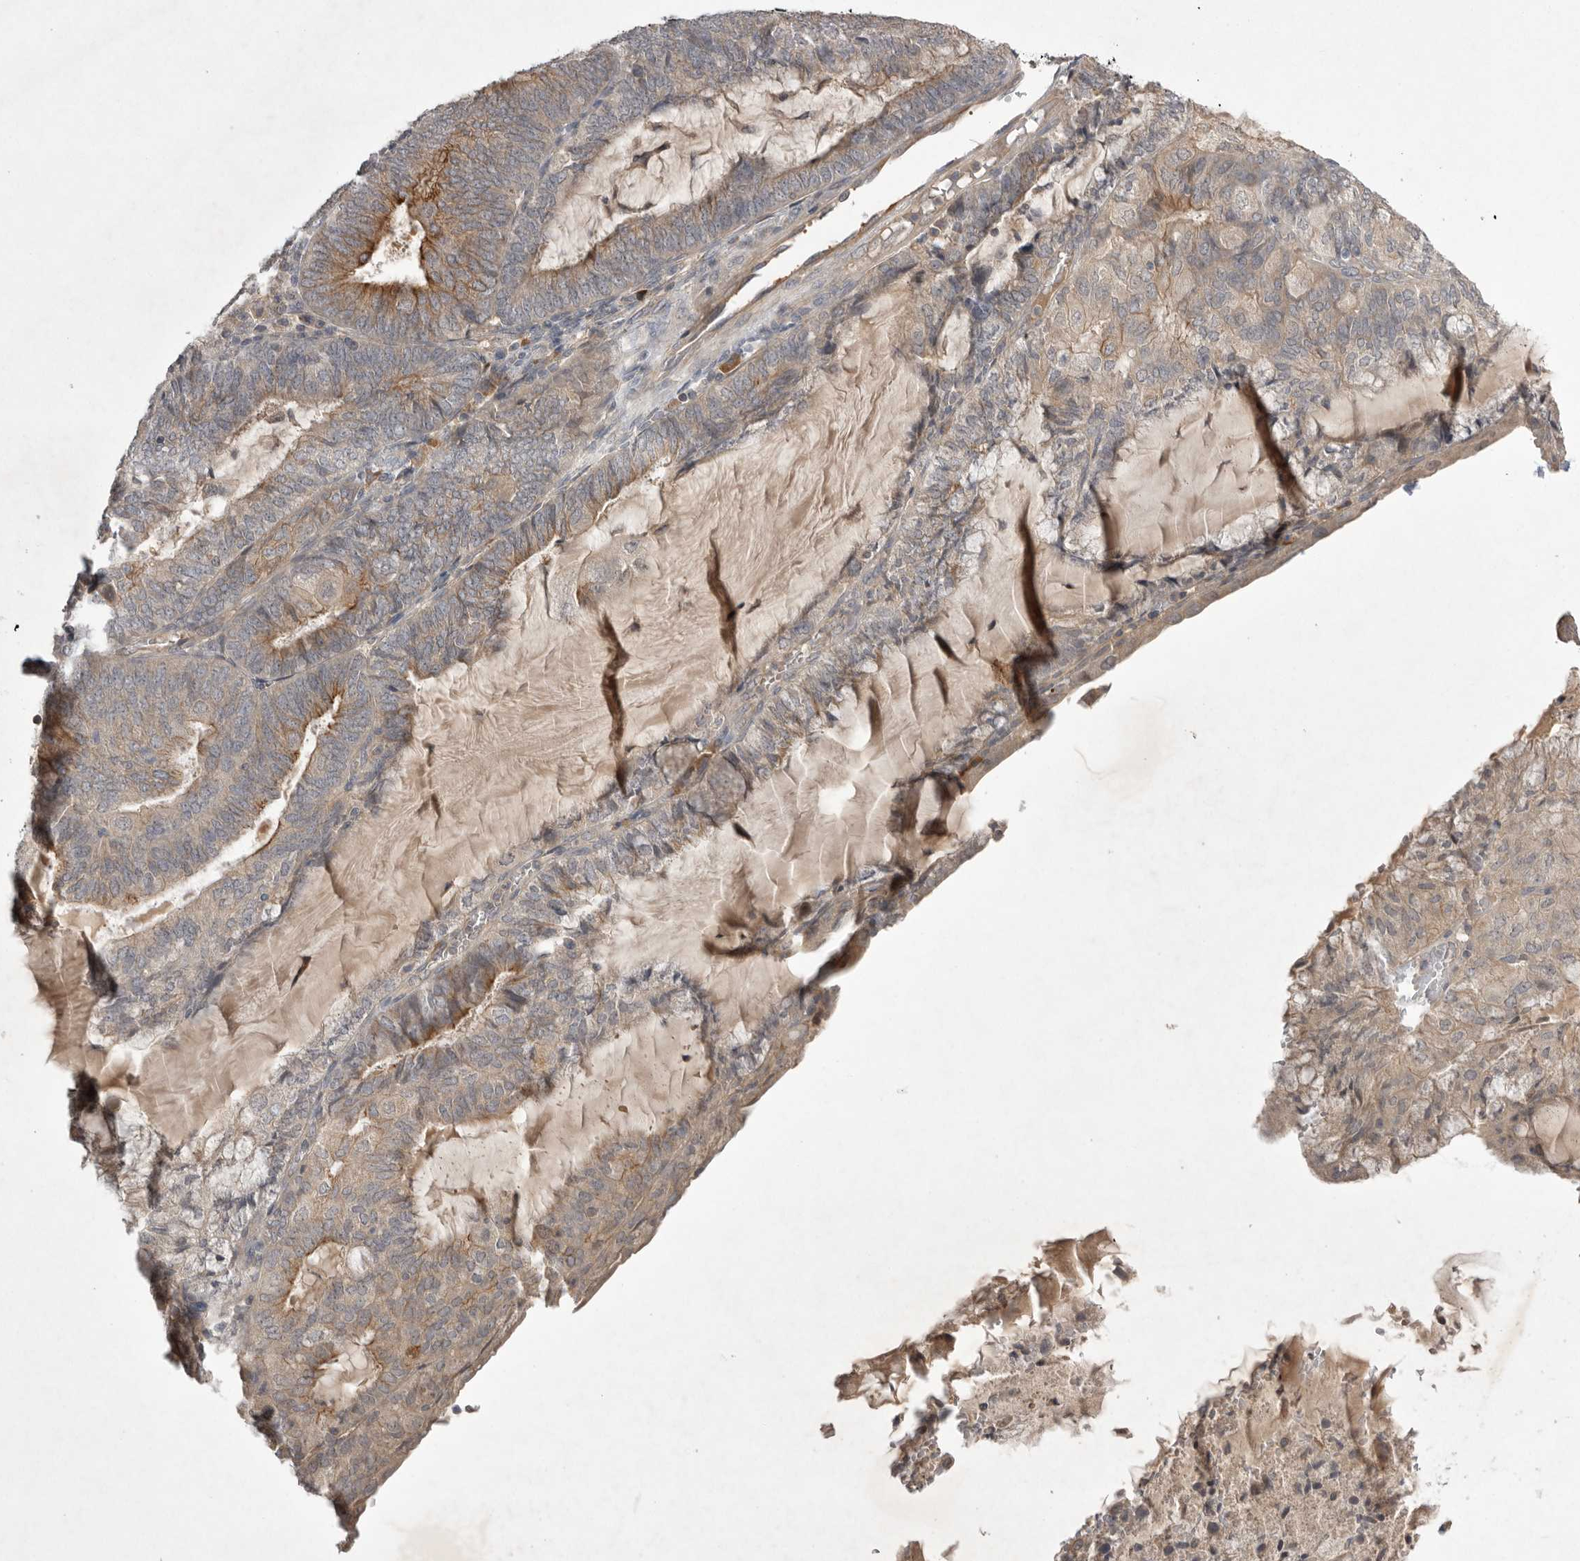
{"staining": {"intensity": "moderate", "quantity": ">75%", "location": "cytoplasmic/membranous"}, "tissue": "endometrial cancer", "cell_type": "Tumor cells", "image_type": "cancer", "snomed": [{"axis": "morphology", "description": "Adenocarcinoma, NOS"}, {"axis": "topography", "description": "Endometrium"}], "caption": "The micrograph demonstrates a brown stain indicating the presence of a protein in the cytoplasmic/membranous of tumor cells in endometrial cancer.", "gene": "NRCAM", "patient": {"sex": "female", "age": 81}}